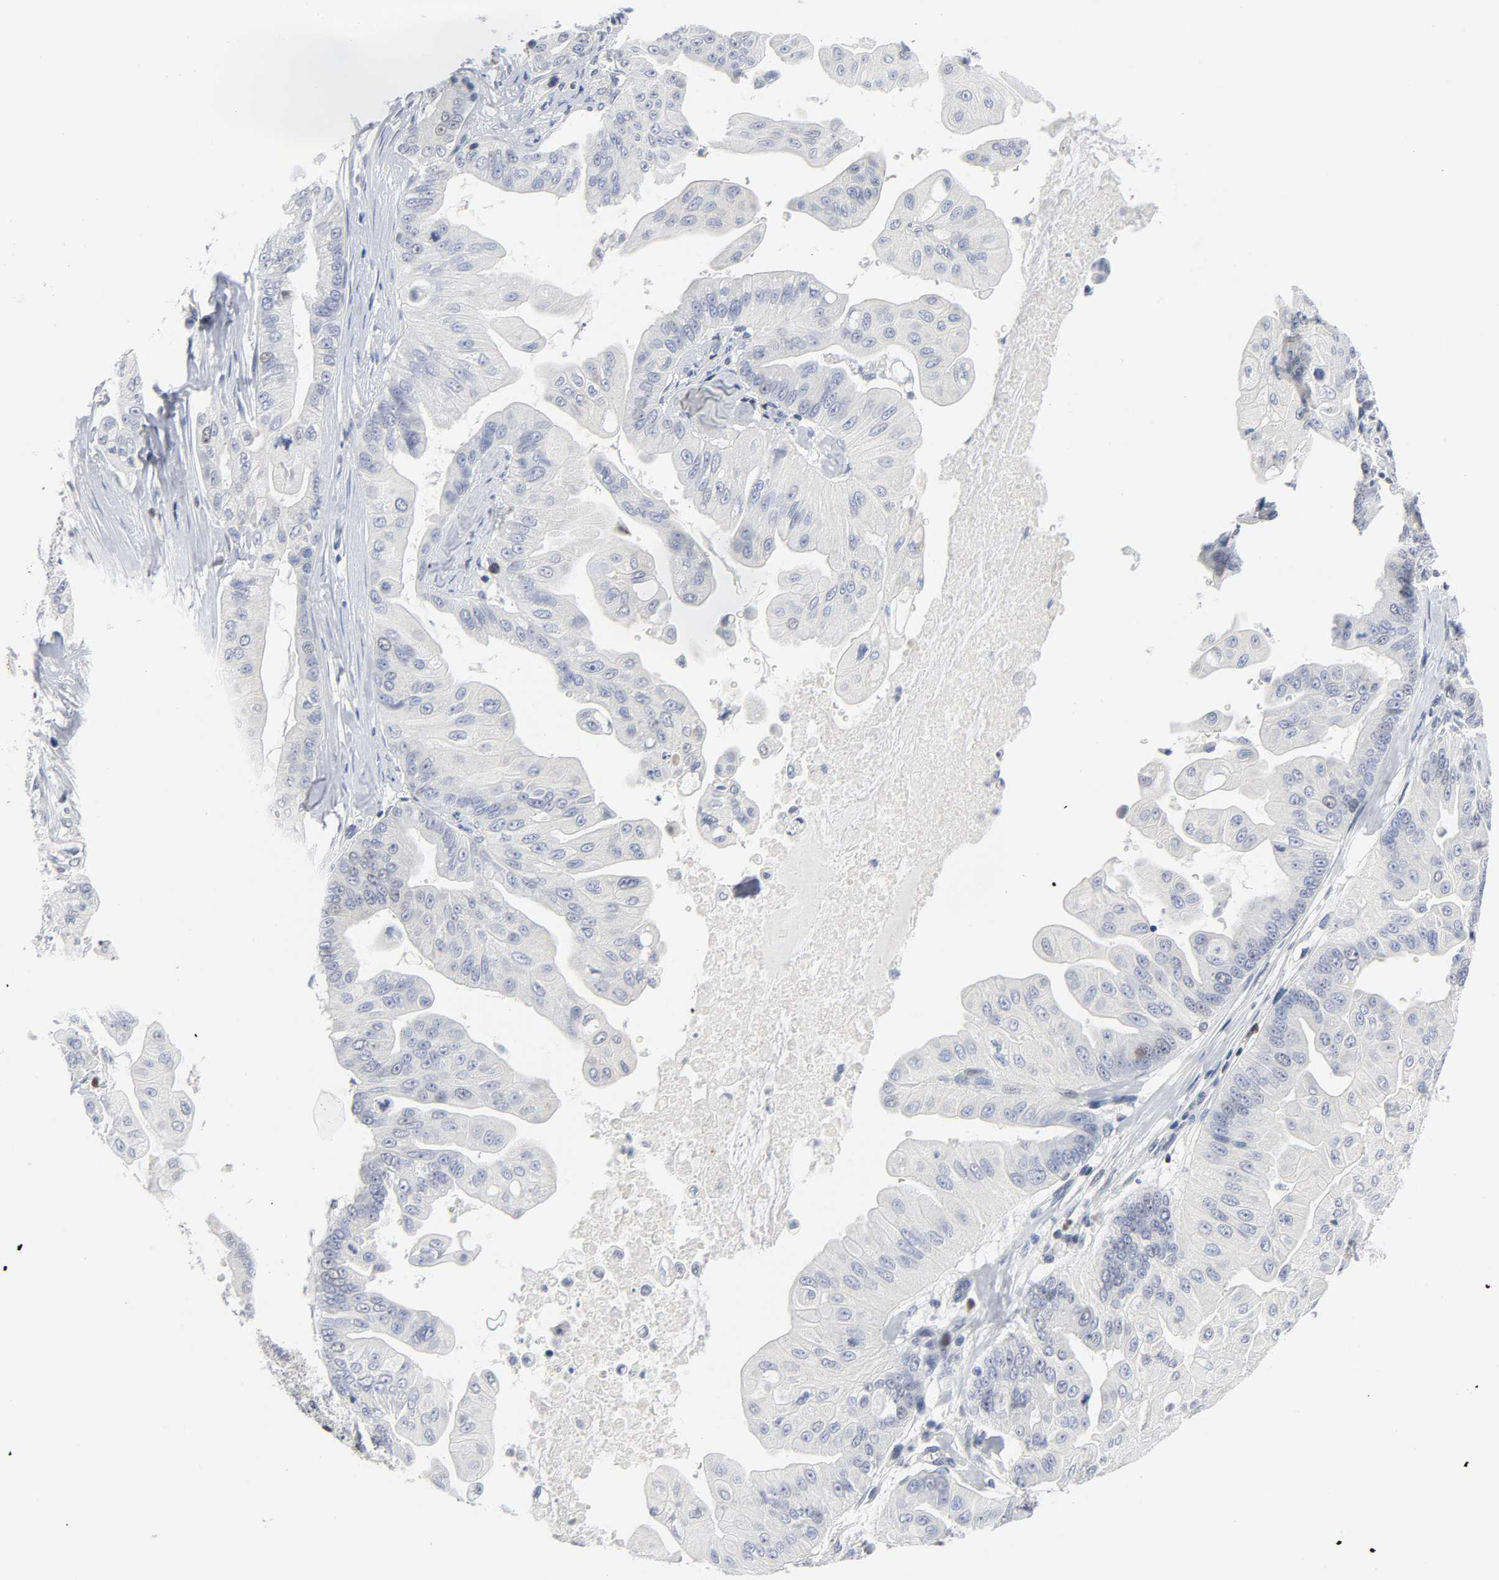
{"staining": {"intensity": "negative", "quantity": "none", "location": "none"}, "tissue": "pancreatic cancer", "cell_type": "Tumor cells", "image_type": "cancer", "snomed": [{"axis": "morphology", "description": "Adenocarcinoma, NOS"}, {"axis": "topography", "description": "Pancreas"}], "caption": "A histopathology image of pancreatic cancer stained for a protein demonstrates no brown staining in tumor cells.", "gene": "WEE1", "patient": {"sex": "female", "age": 75}}